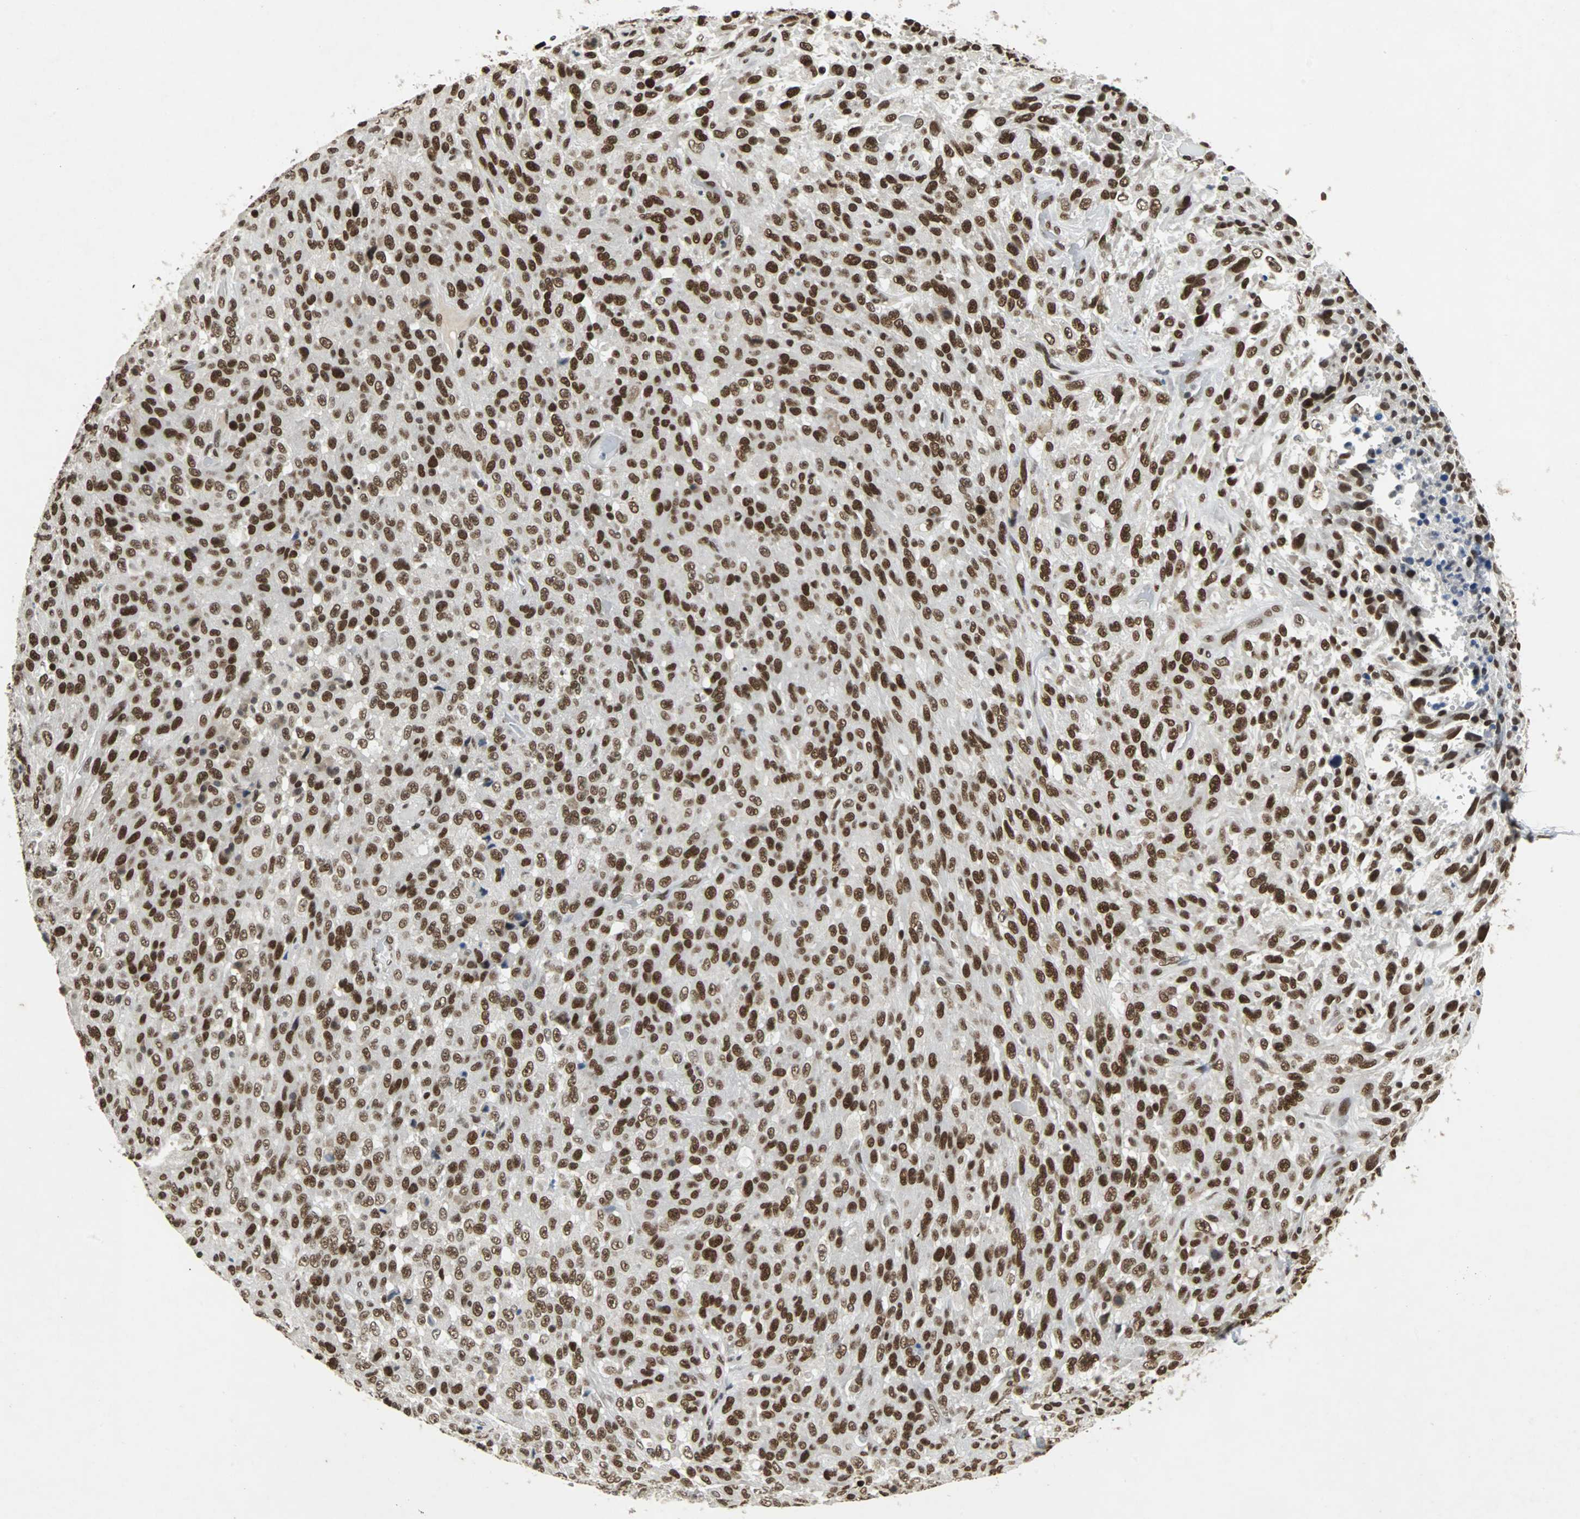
{"staining": {"intensity": "strong", "quantity": ">75%", "location": "nuclear"}, "tissue": "urothelial cancer", "cell_type": "Tumor cells", "image_type": "cancer", "snomed": [{"axis": "morphology", "description": "Urothelial carcinoma, High grade"}, {"axis": "topography", "description": "Urinary bladder"}], "caption": "Human urothelial cancer stained with a brown dye demonstrates strong nuclear positive staining in approximately >75% of tumor cells.", "gene": "GATAD2A", "patient": {"sex": "male", "age": 66}}